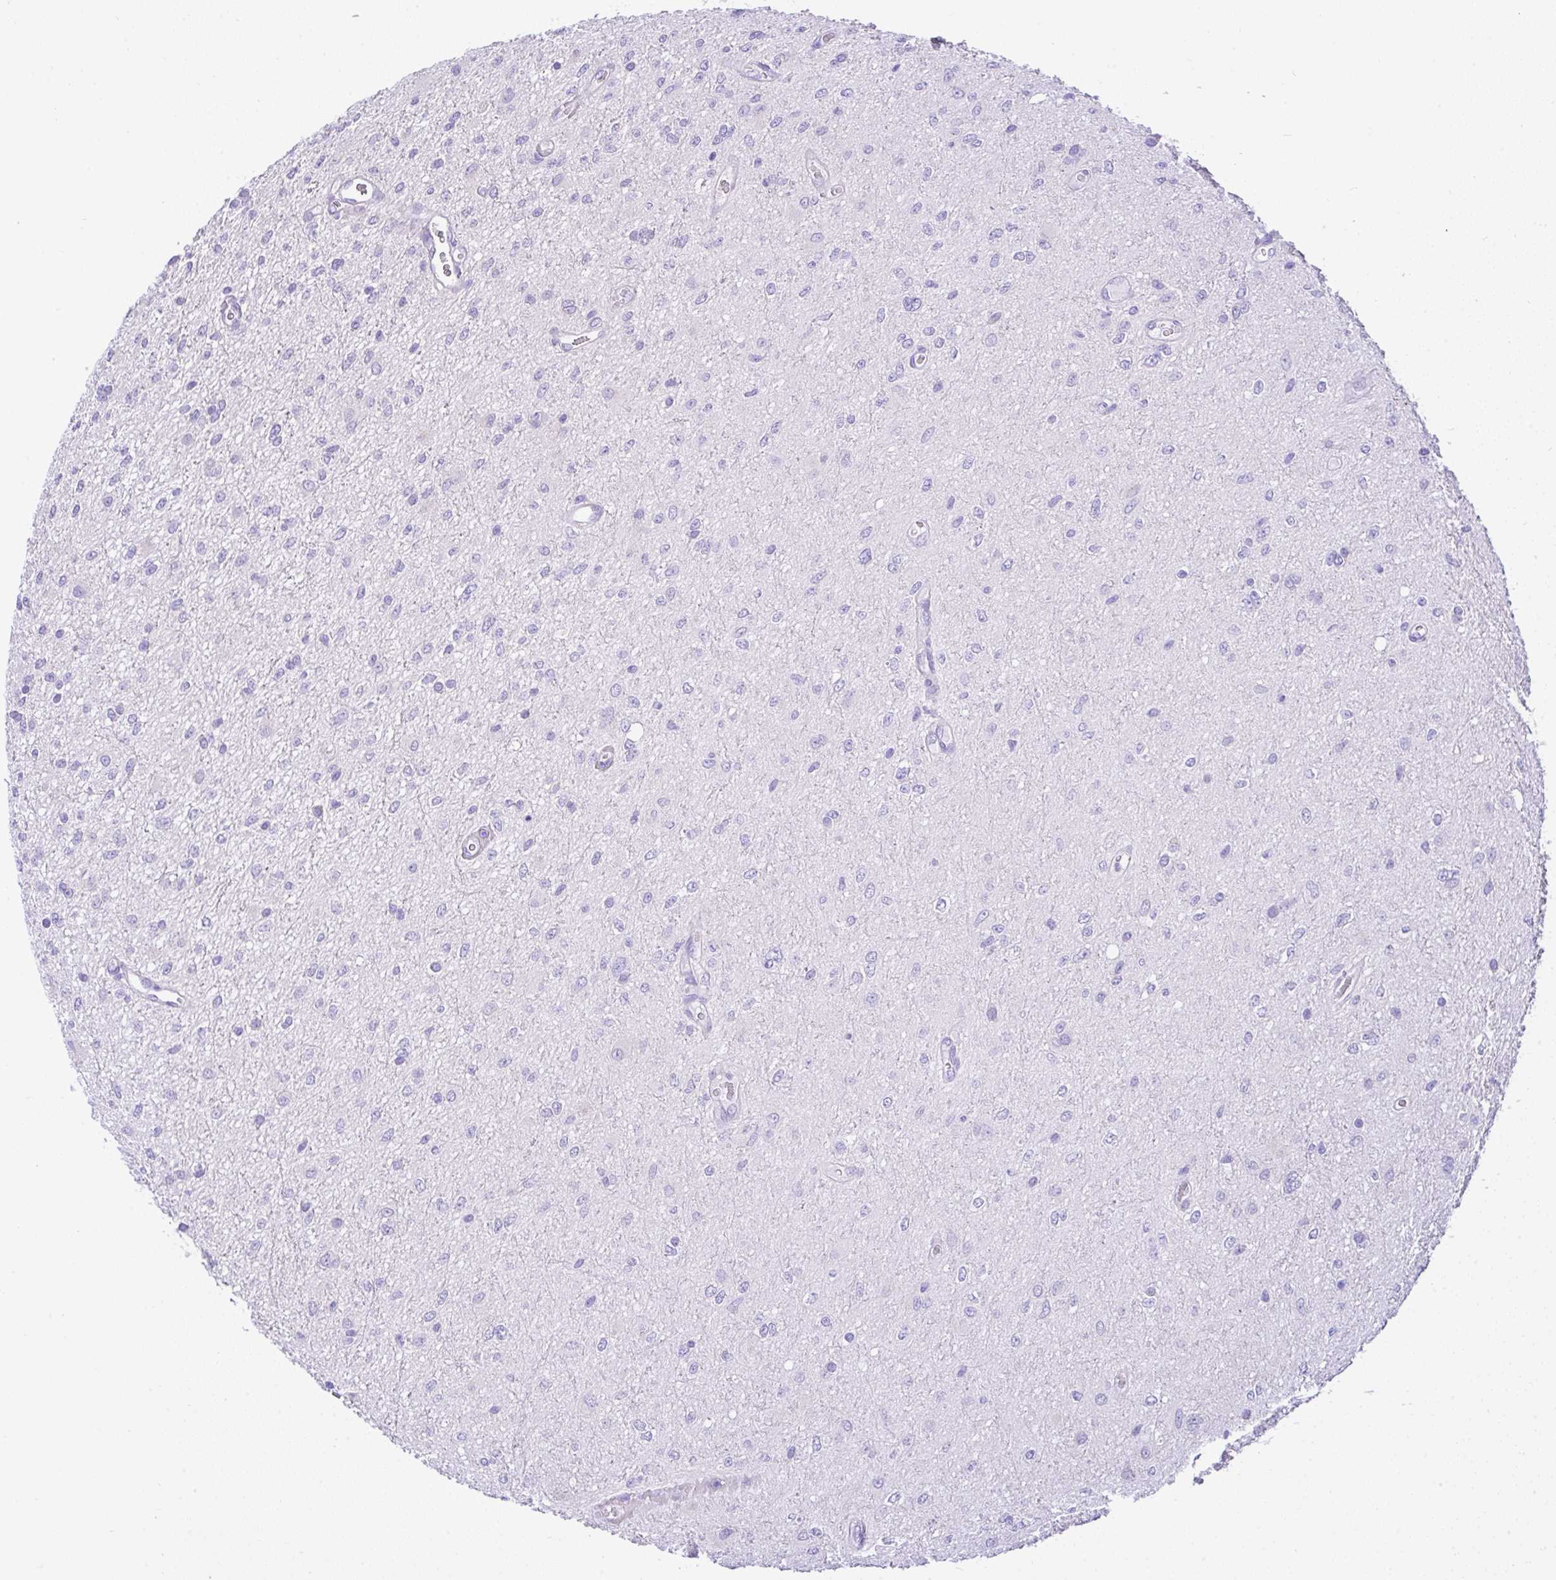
{"staining": {"intensity": "negative", "quantity": "none", "location": "none"}, "tissue": "glioma", "cell_type": "Tumor cells", "image_type": "cancer", "snomed": [{"axis": "morphology", "description": "Glioma, malignant, Low grade"}, {"axis": "topography", "description": "Cerebellum"}], "caption": "Tumor cells are negative for protein expression in human malignant low-grade glioma.", "gene": "SLC13A1", "patient": {"sex": "female", "age": 5}}